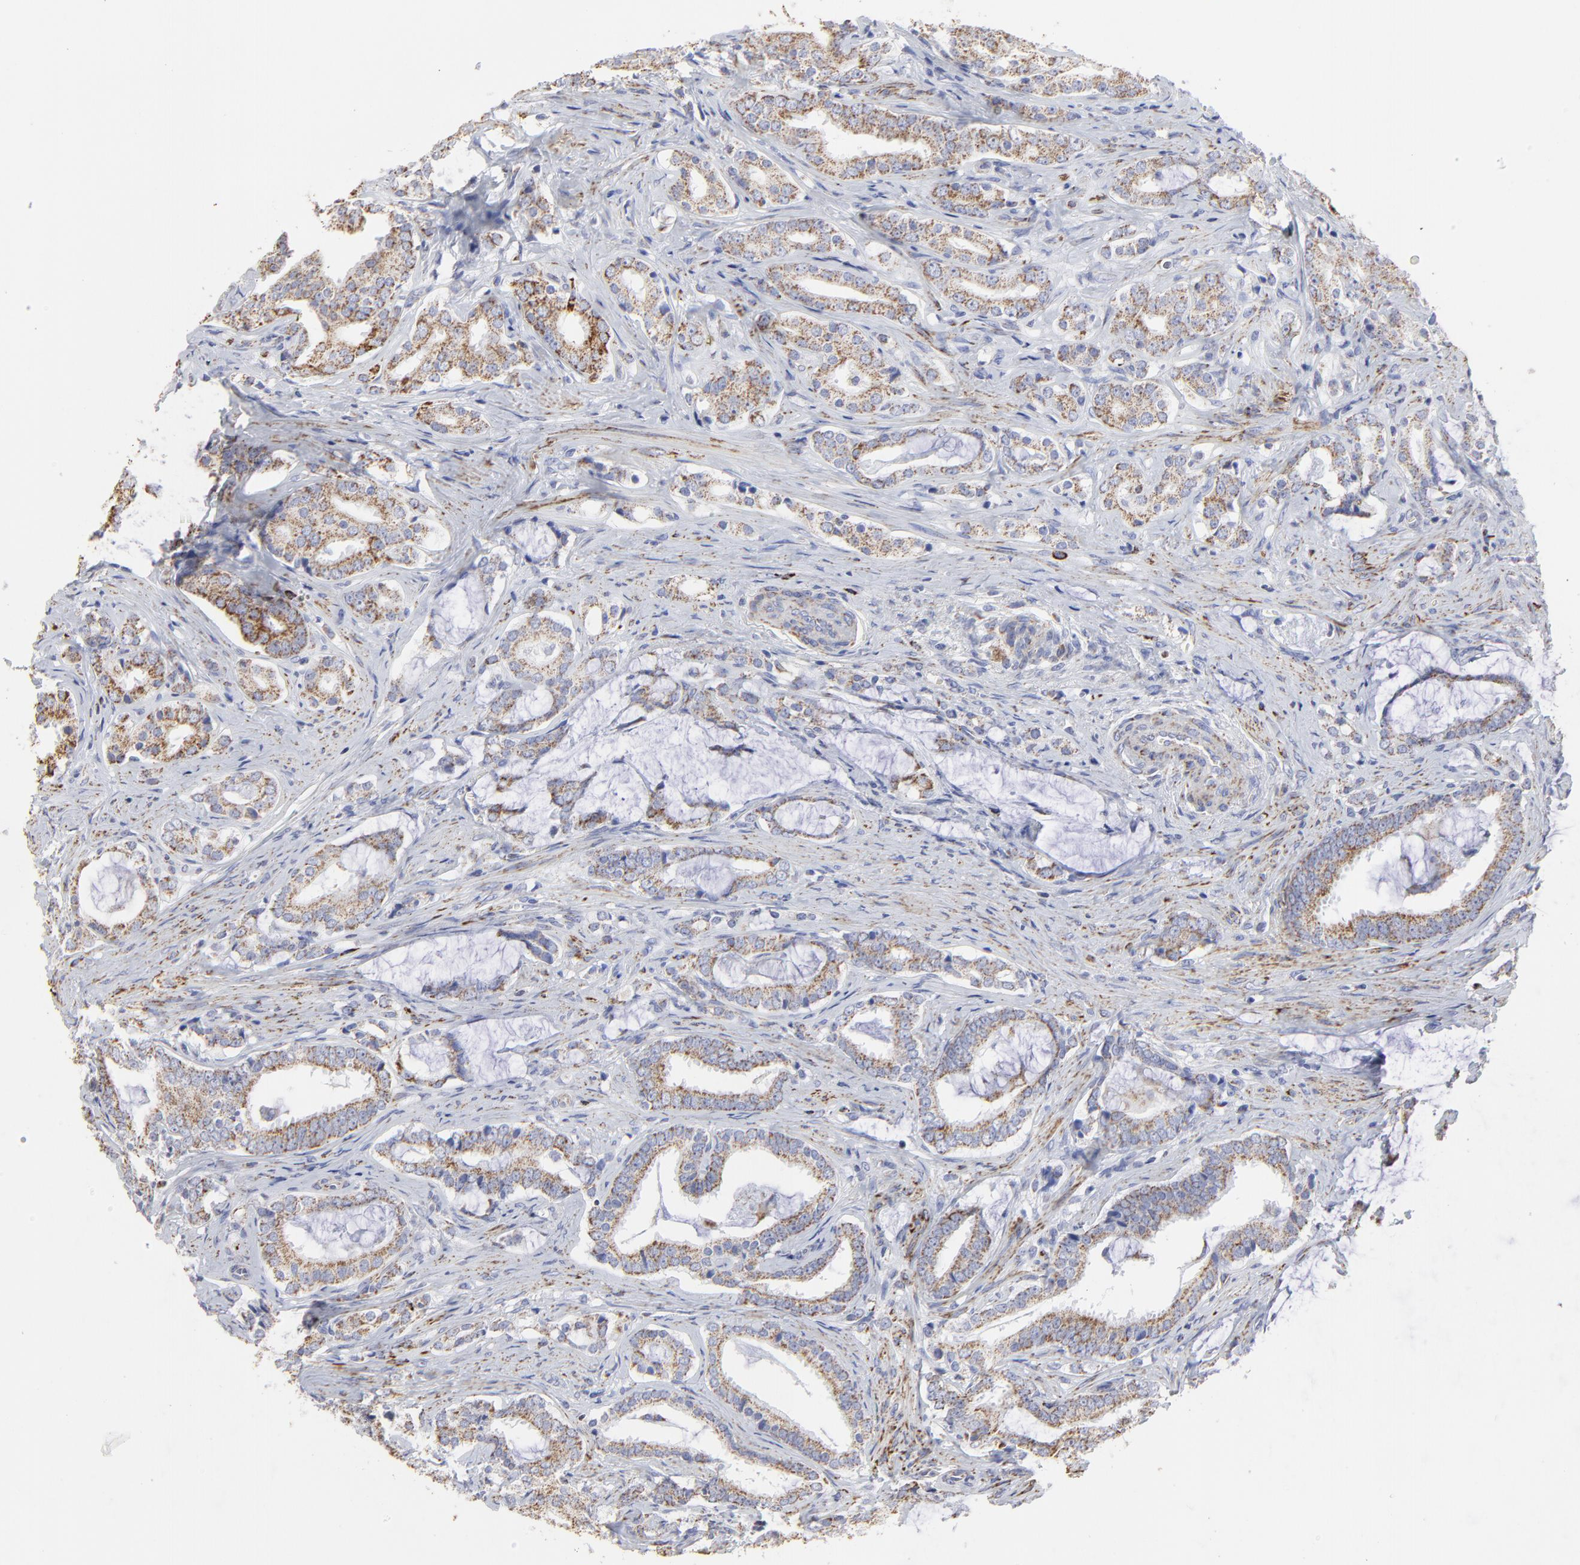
{"staining": {"intensity": "weak", "quantity": ">75%", "location": "cytoplasmic/membranous"}, "tissue": "prostate cancer", "cell_type": "Tumor cells", "image_type": "cancer", "snomed": [{"axis": "morphology", "description": "Adenocarcinoma, Low grade"}, {"axis": "topography", "description": "Prostate"}], "caption": "Tumor cells exhibit low levels of weak cytoplasmic/membranous positivity in about >75% of cells in human prostate adenocarcinoma (low-grade).", "gene": "PINK1", "patient": {"sex": "male", "age": 59}}